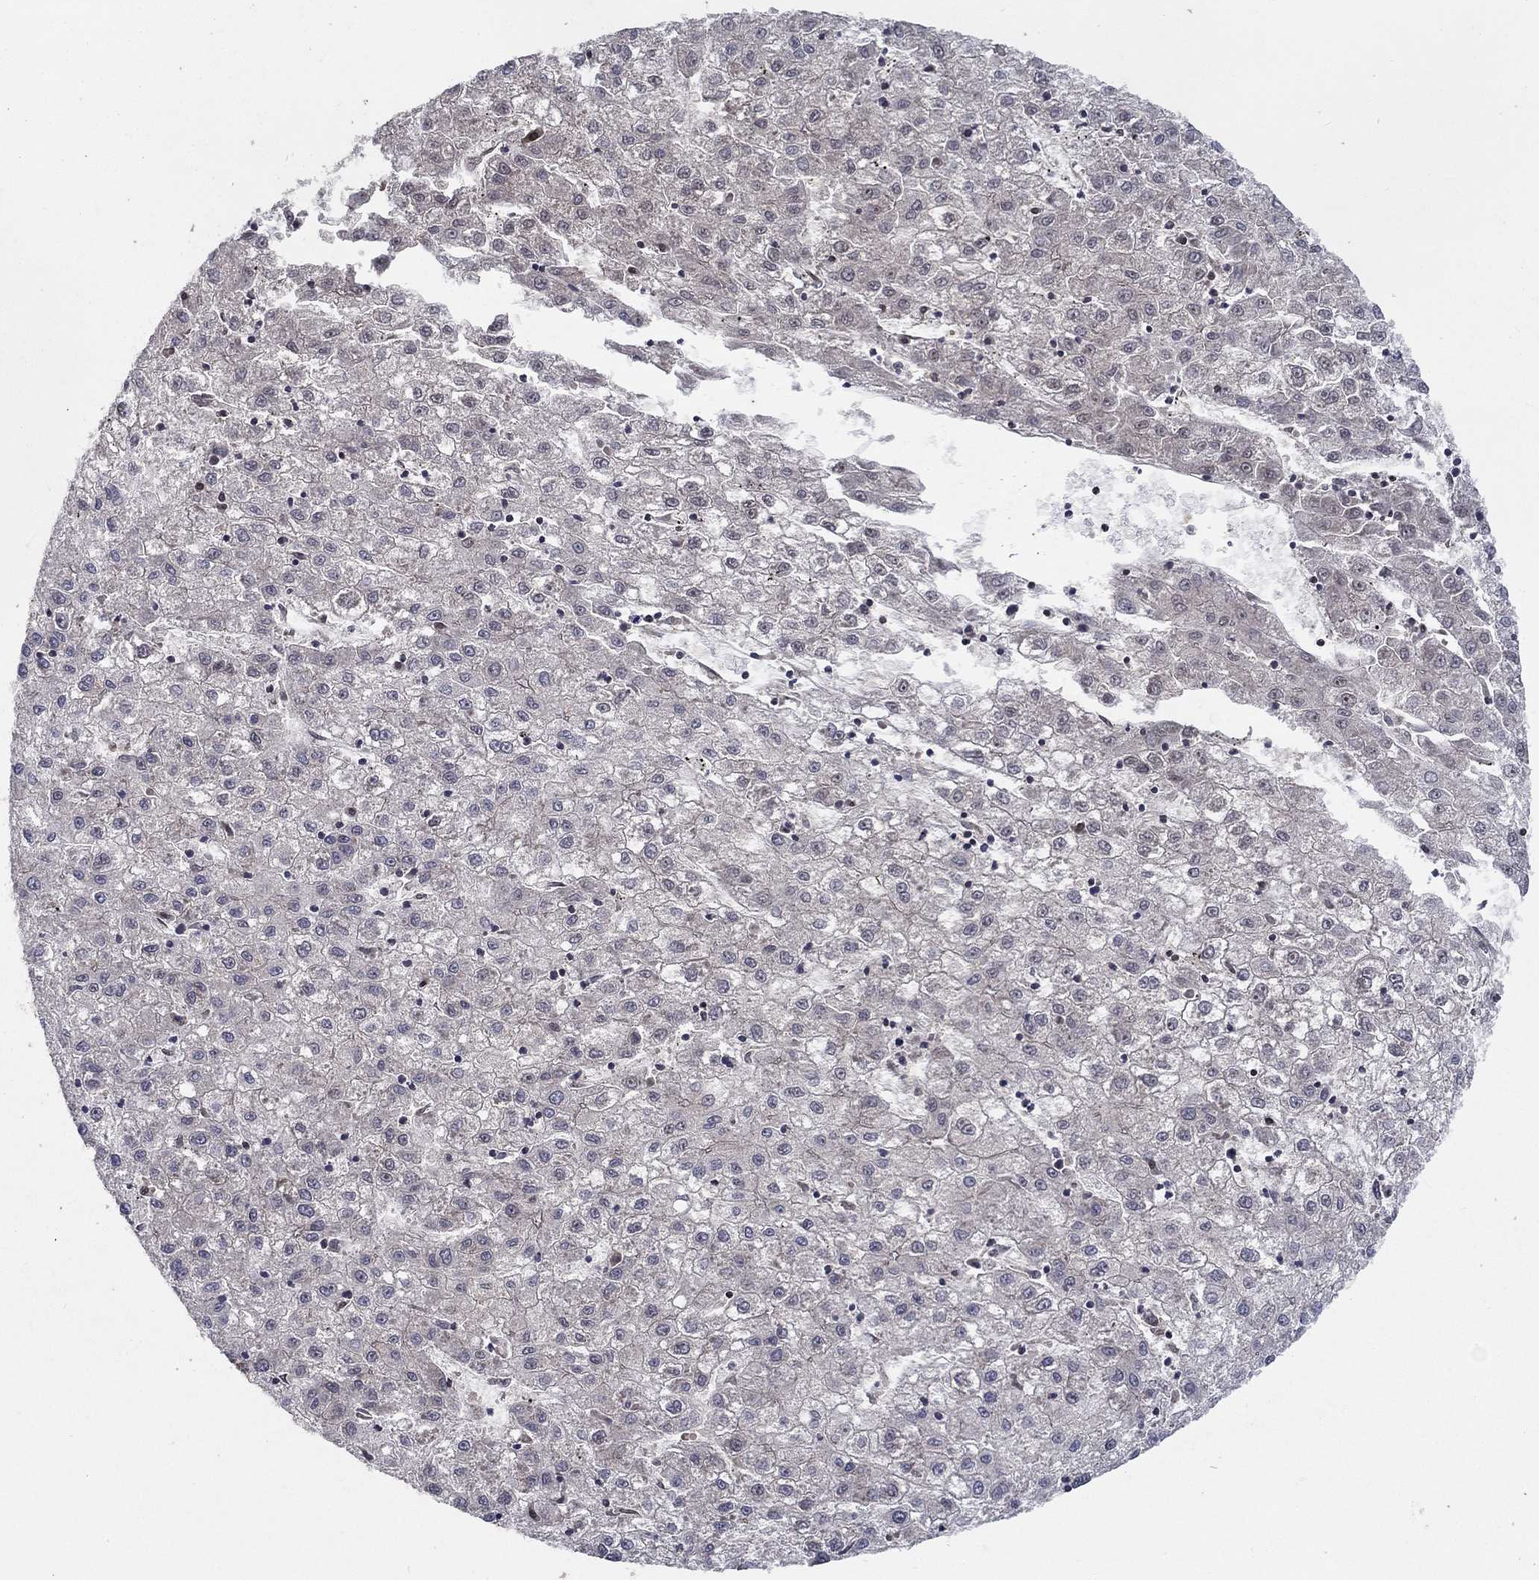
{"staining": {"intensity": "negative", "quantity": "none", "location": "none"}, "tissue": "liver cancer", "cell_type": "Tumor cells", "image_type": "cancer", "snomed": [{"axis": "morphology", "description": "Carcinoma, Hepatocellular, NOS"}, {"axis": "topography", "description": "Liver"}], "caption": "Immunohistochemistry (IHC) of human liver hepatocellular carcinoma demonstrates no expression in tumor cells. The staining is performed using DAB brown chromogen with nuclei counter-stained in using hematoxylin.", "gene": "CETN3", "patient": {"sex": "male", "age": 72}}